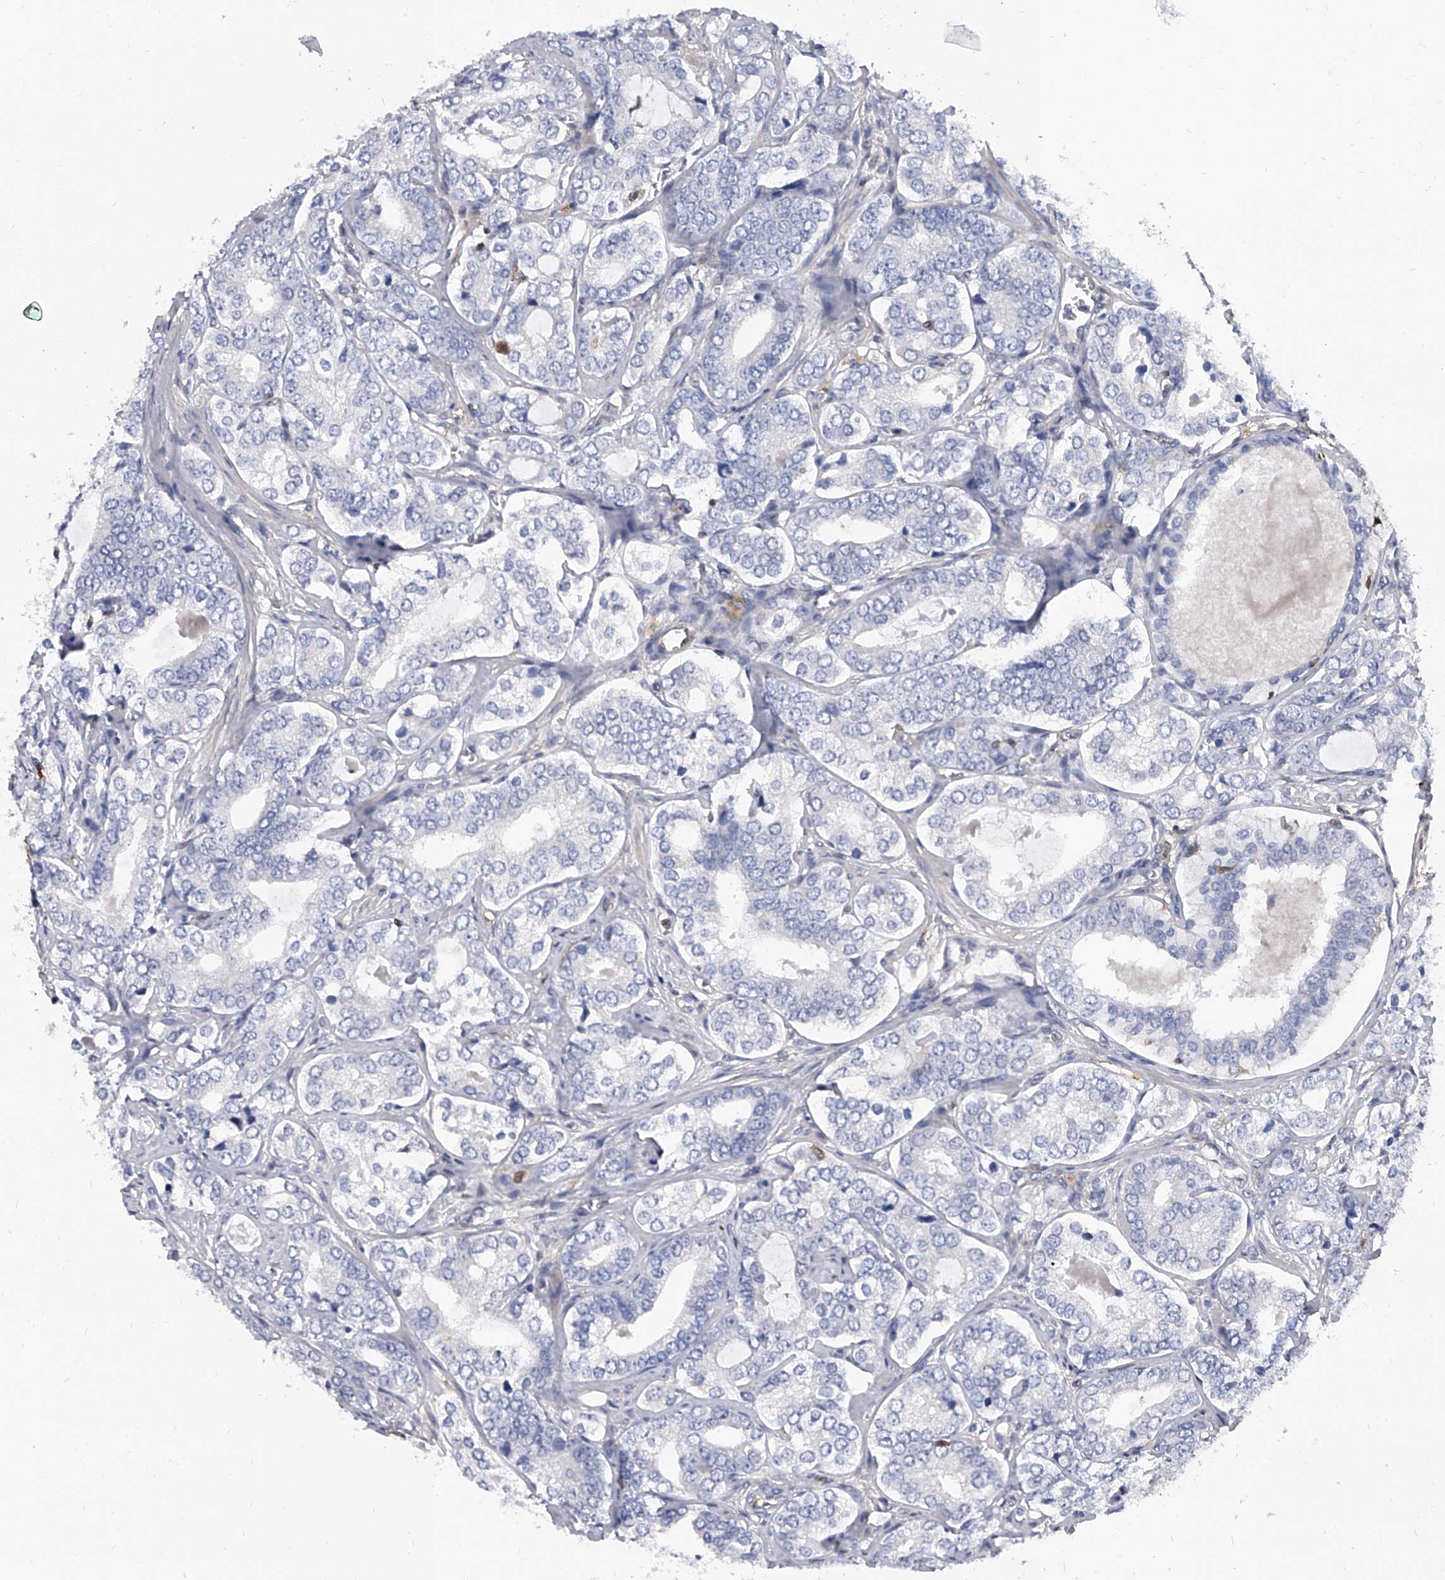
{"staining": {"intensity": "negative", "quantity": "none", "location": "none"}, "tissue": "prostate cancer", "cell_type": "Tumor cells", "image_type": "cancer", "snomed": [{"axis": "morphology", "description": "Adenocarcinoma, High grade"}, {"axis": "topography", "description": "Prostate"}], "caption": "High power microscopy micrograph of an IHC micrograph of prostate cancer, revealing no significant positivity in tumor cells.", "gene": "SERPINB9", "patient": {"sex": "male", "age": 62}}